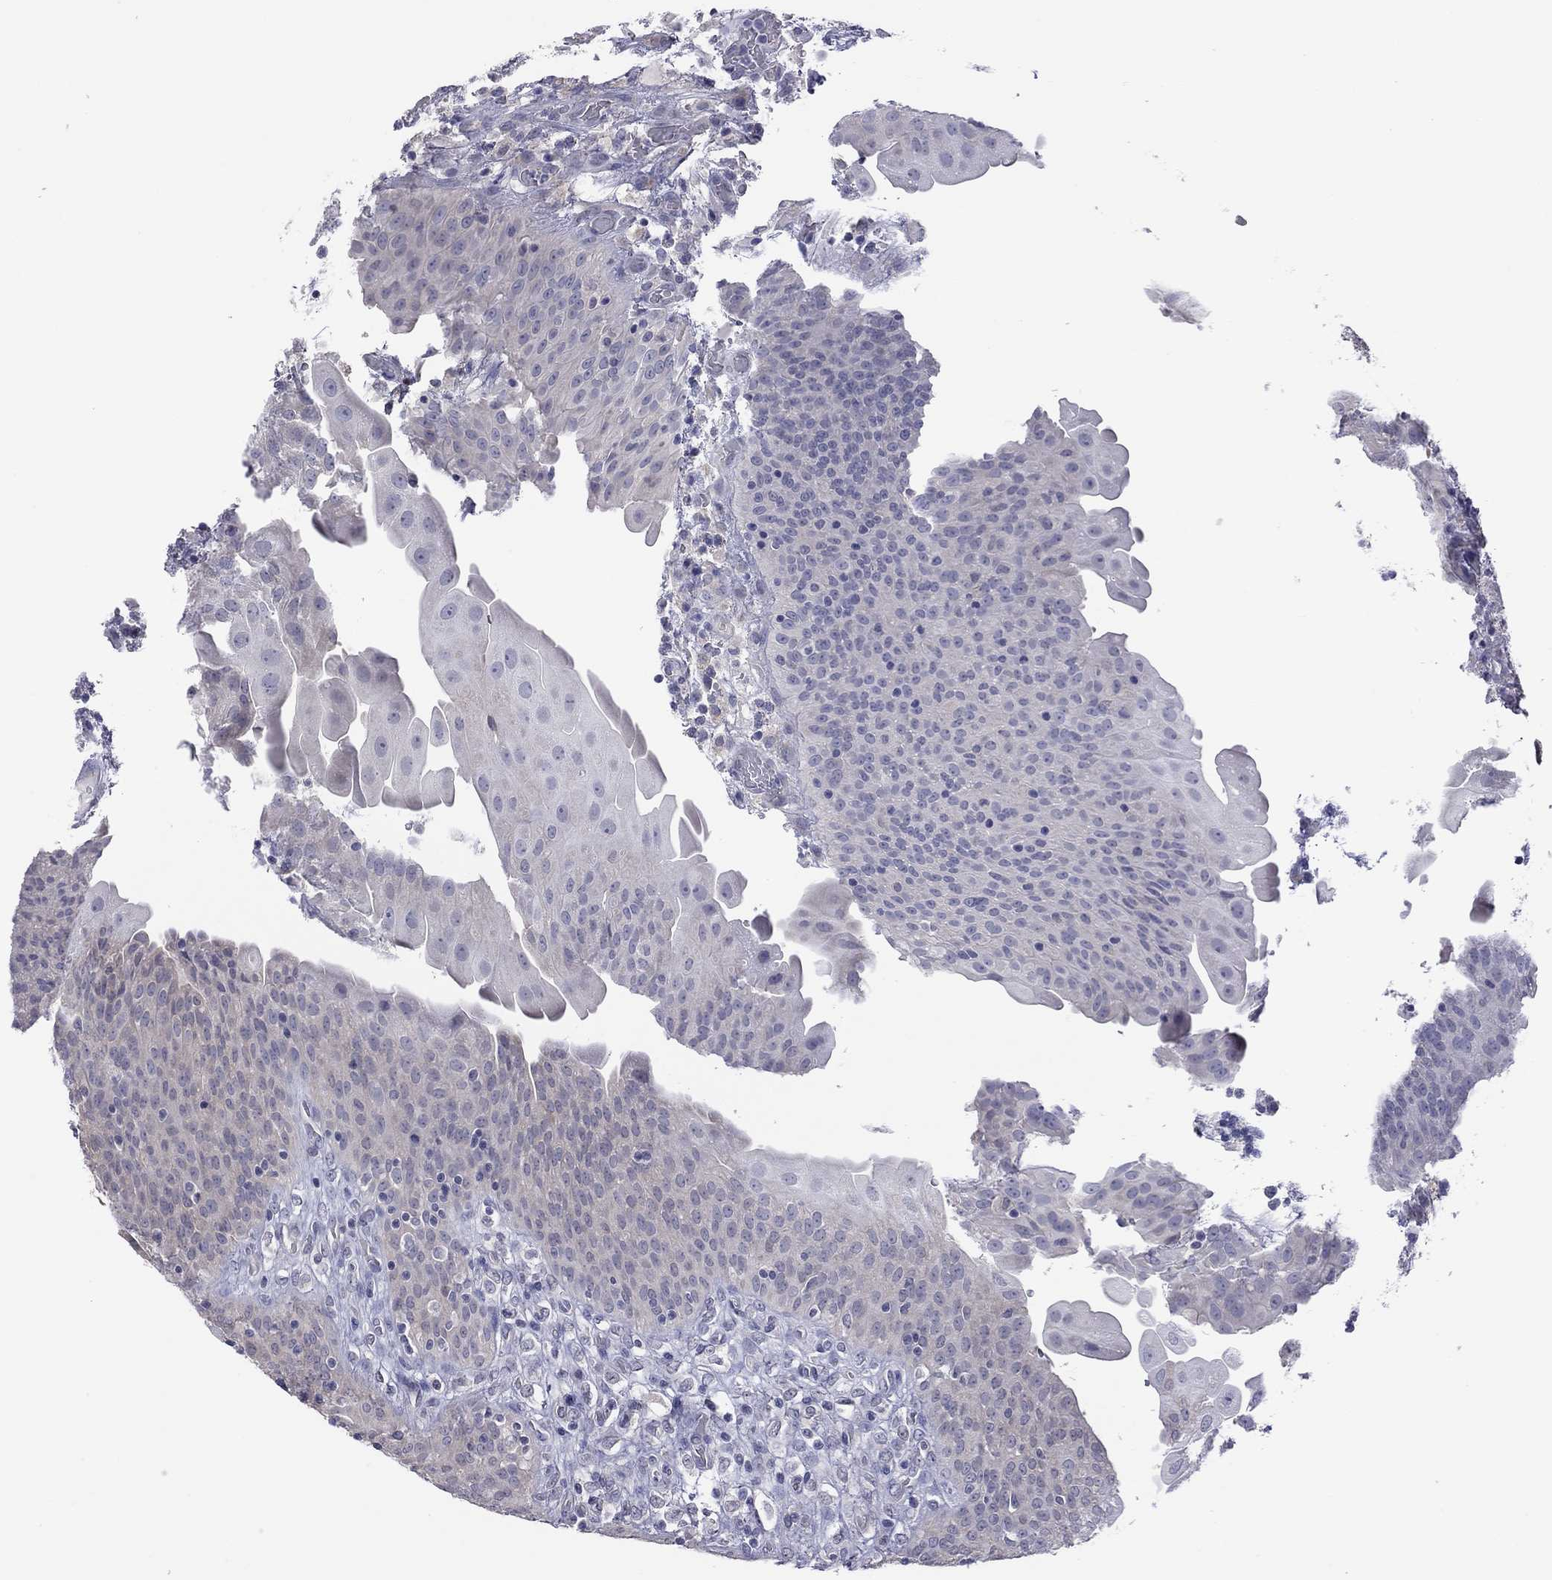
{"staining": {"intensity": "negative", "quantity": "none", "location": "none"}, "tissue": "urothelial cancer", "cell_type": "Tumor cells", "image_type": "cancer", "snomed": [{"axis": "morphology", "description": "Urothelial carcinoma, High grade"}, {"axis": "topography", "description": "Urinary bladder"}], "caption": "High power microscopy photomicrograph of an IHC micrograph of high-grade urothelial carcinoma, revealing no significant expression in tumor cells.", "gene": "HYLS1", "patient": {"sex": "male", "age": 60}}